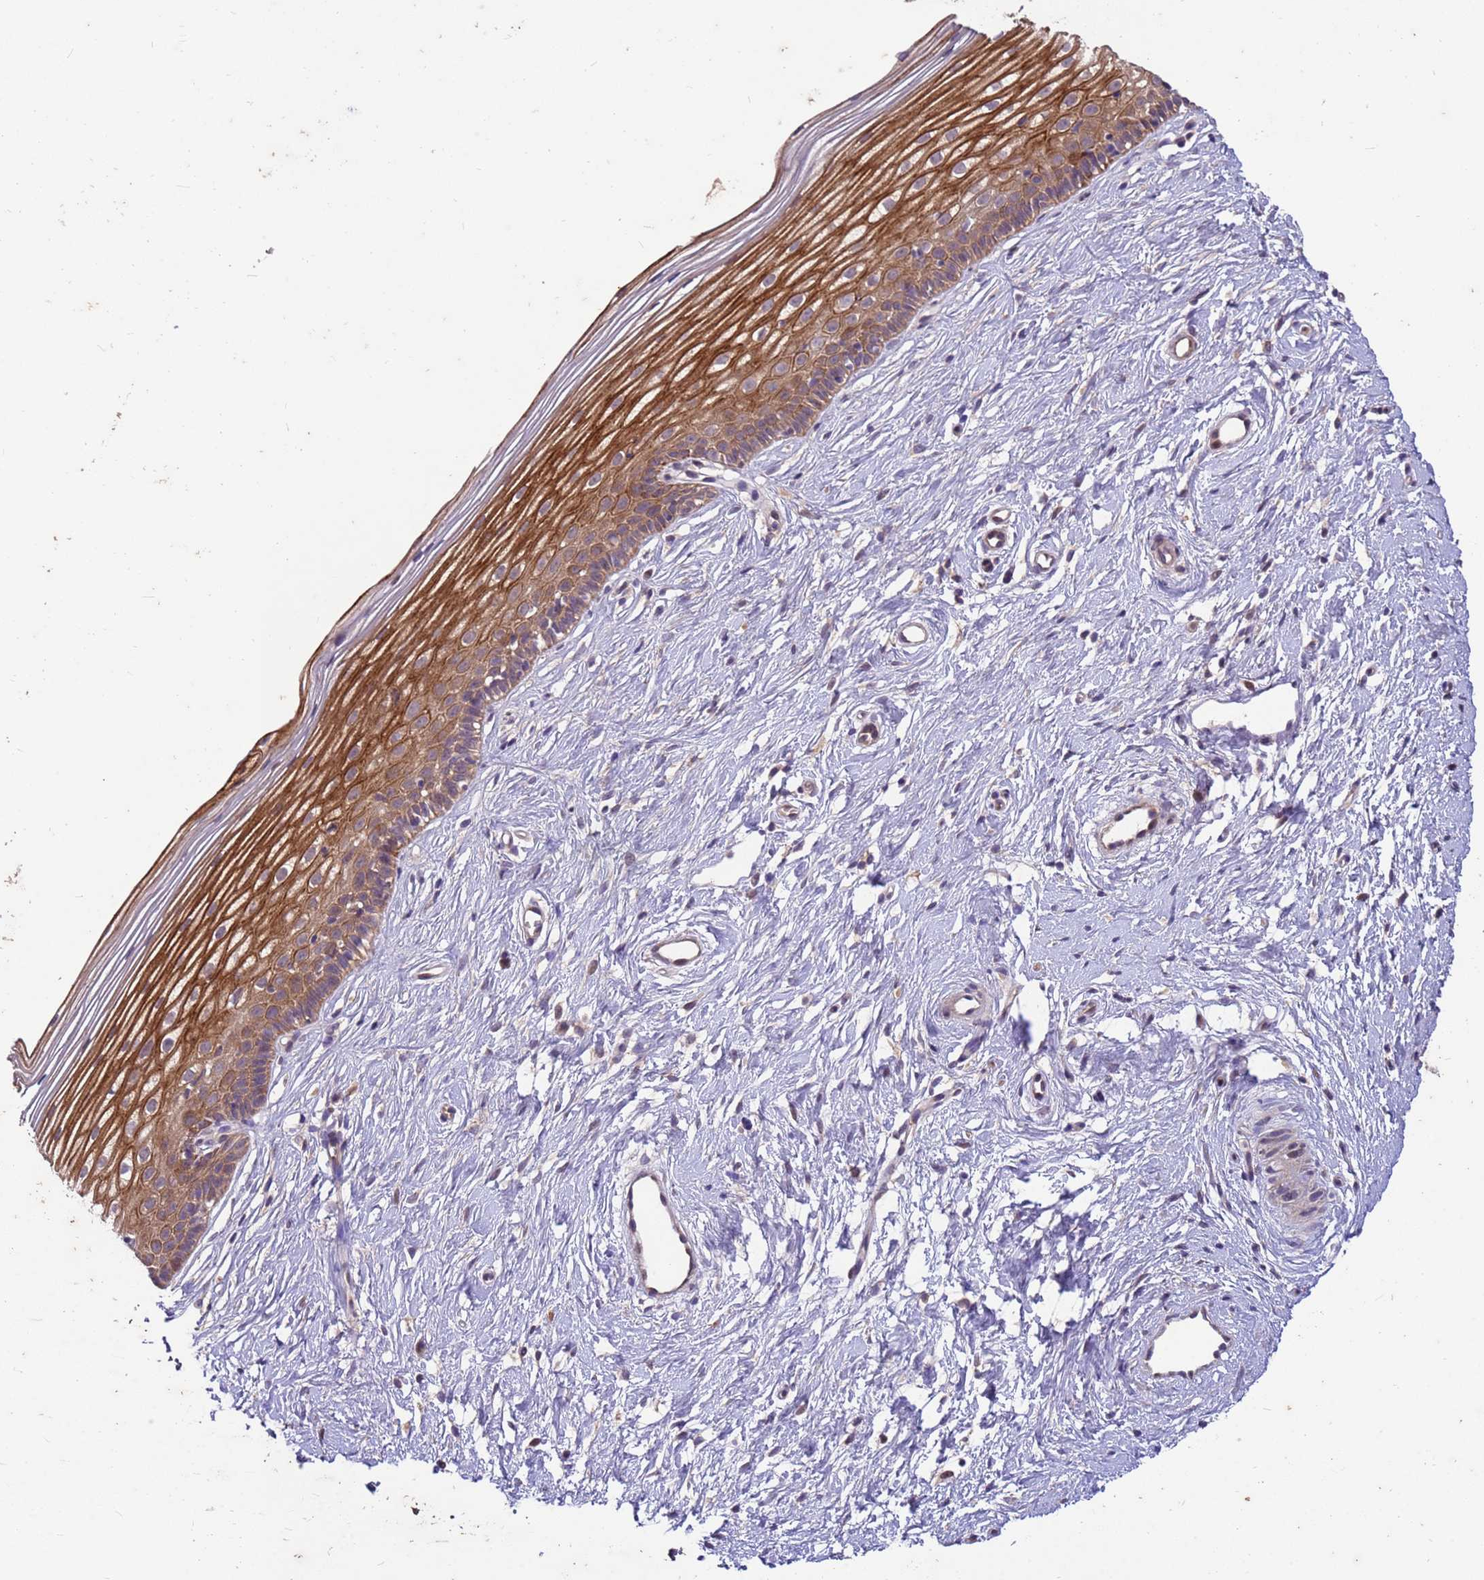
{"staining": {"intensity": "weak", "quantity": "<25%", "location": "cytoplasmic/membranous"}, "tissue": "cervix", "cell_type": "Glandular cells", "image_type": "normal", "snomed": [{"axis": "morphology", "description": "Normal tissue, NOS"}, {"axis": "topography", "description": "Cervix"}], "caption": "Immunohistochemistry (IHC) image of benign cervix stained for a protein (brown), which displays no expression in glandular cells. The staining was performed using DAB (3,3'-diaminobenzidine) to visualize the protein expression in brown, while the nuclei were stained in blue with hematoxylin (Magnification: 20x).", "gene": "PPP2CA", "patient": {"sex": "female", "age": 40}}